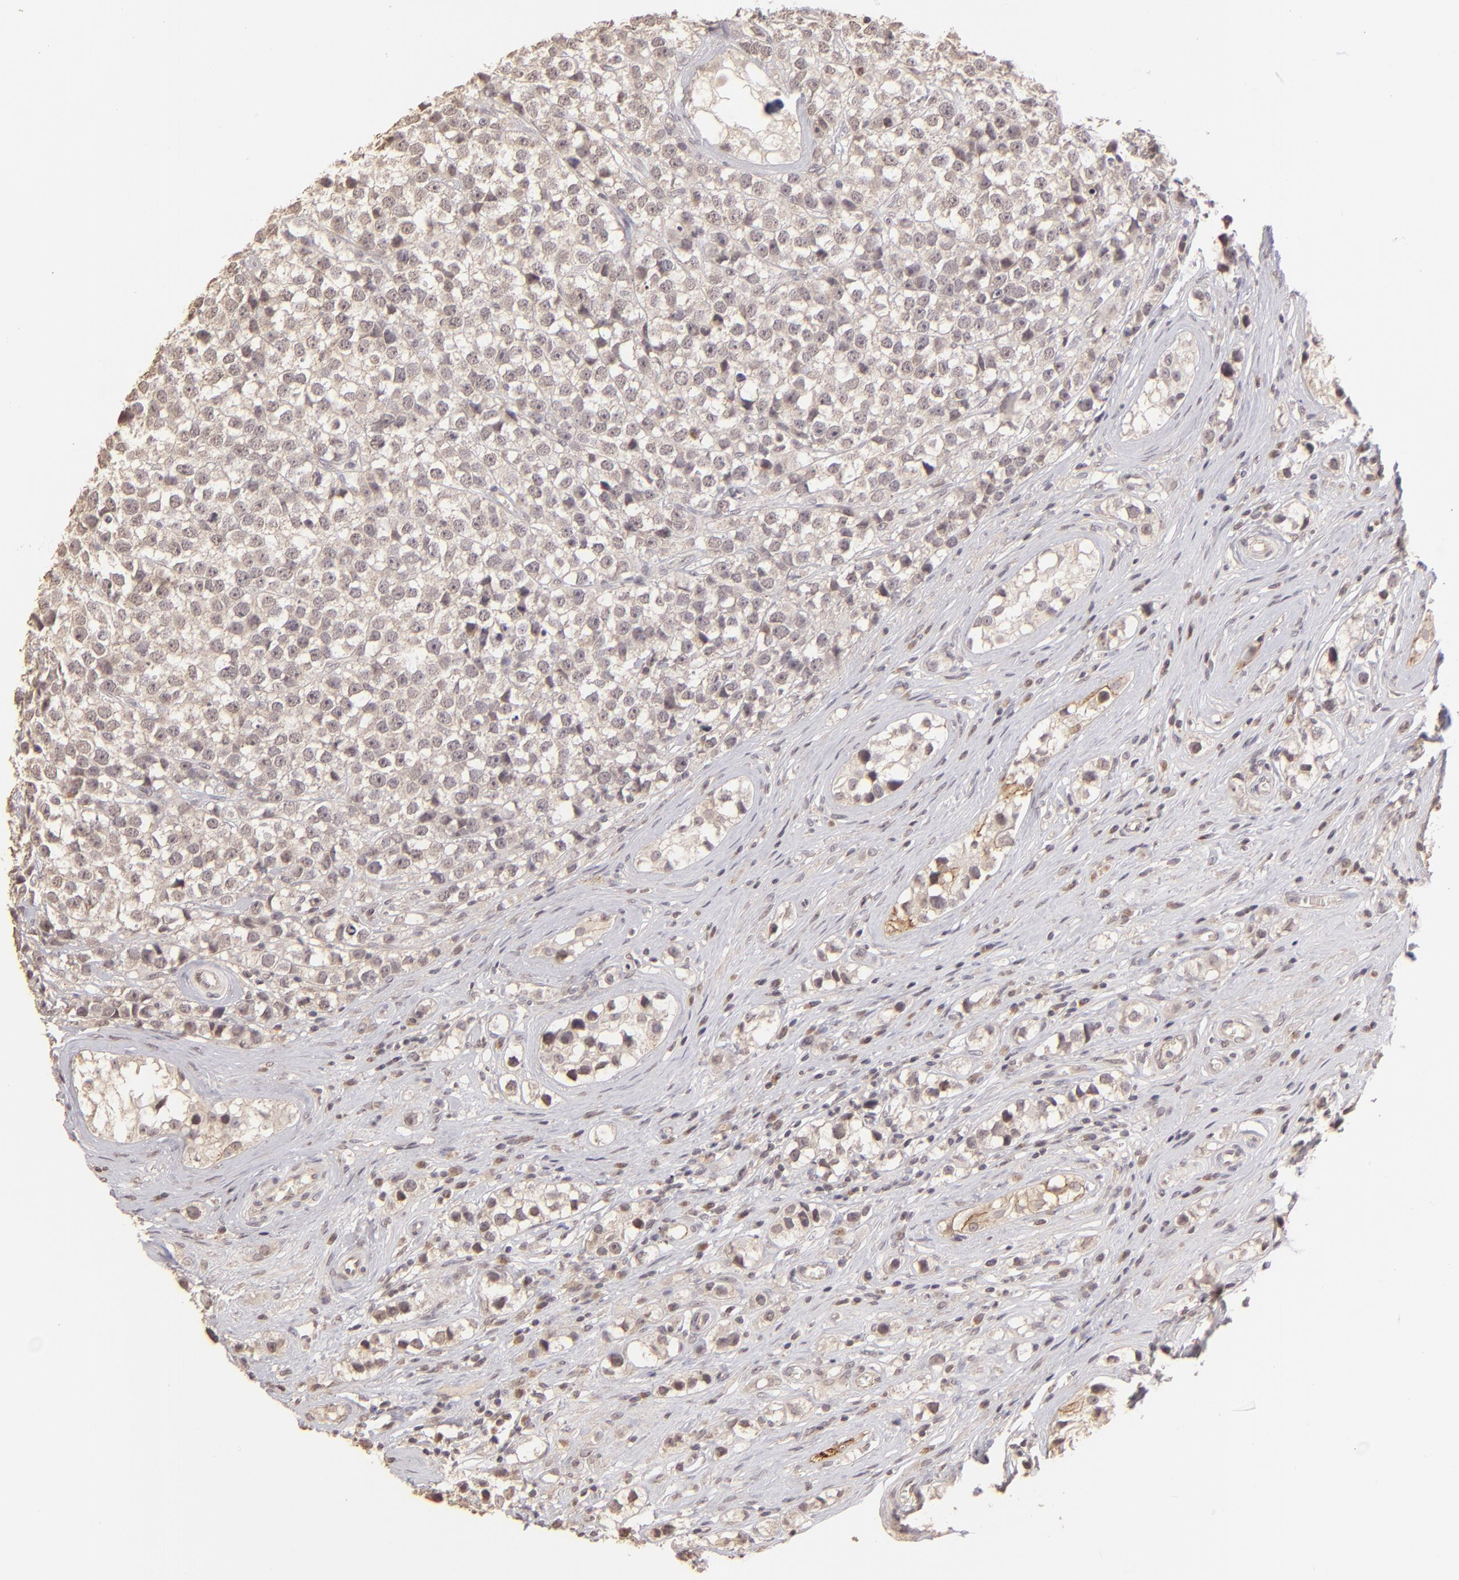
{"staining": {"intensity": "weak", "quantity": "25%-75%", "location": "cytoplasmic/membranous"}, "tissue": "testis cancer", "cell_type": "Tumor cells", "image_type": "cancer", "snomed": [{"axis": "morphology", "description": "Seminoma, NOS"}, {"axis": "topography", "description": "Testis"}], "caption": "Immunohistochemistry micrograph of neoplastic tissue: testis seminoma stained using immunohistochemistry (IHC) displays low levels of weak protein expression localized specifically in the cytoplasmic/membranous of tumor cells, appearing as a cytoplasmic/membranous brown color.", "gene": "CLDN1", "patient": {"sex": "male", "age": 25}}